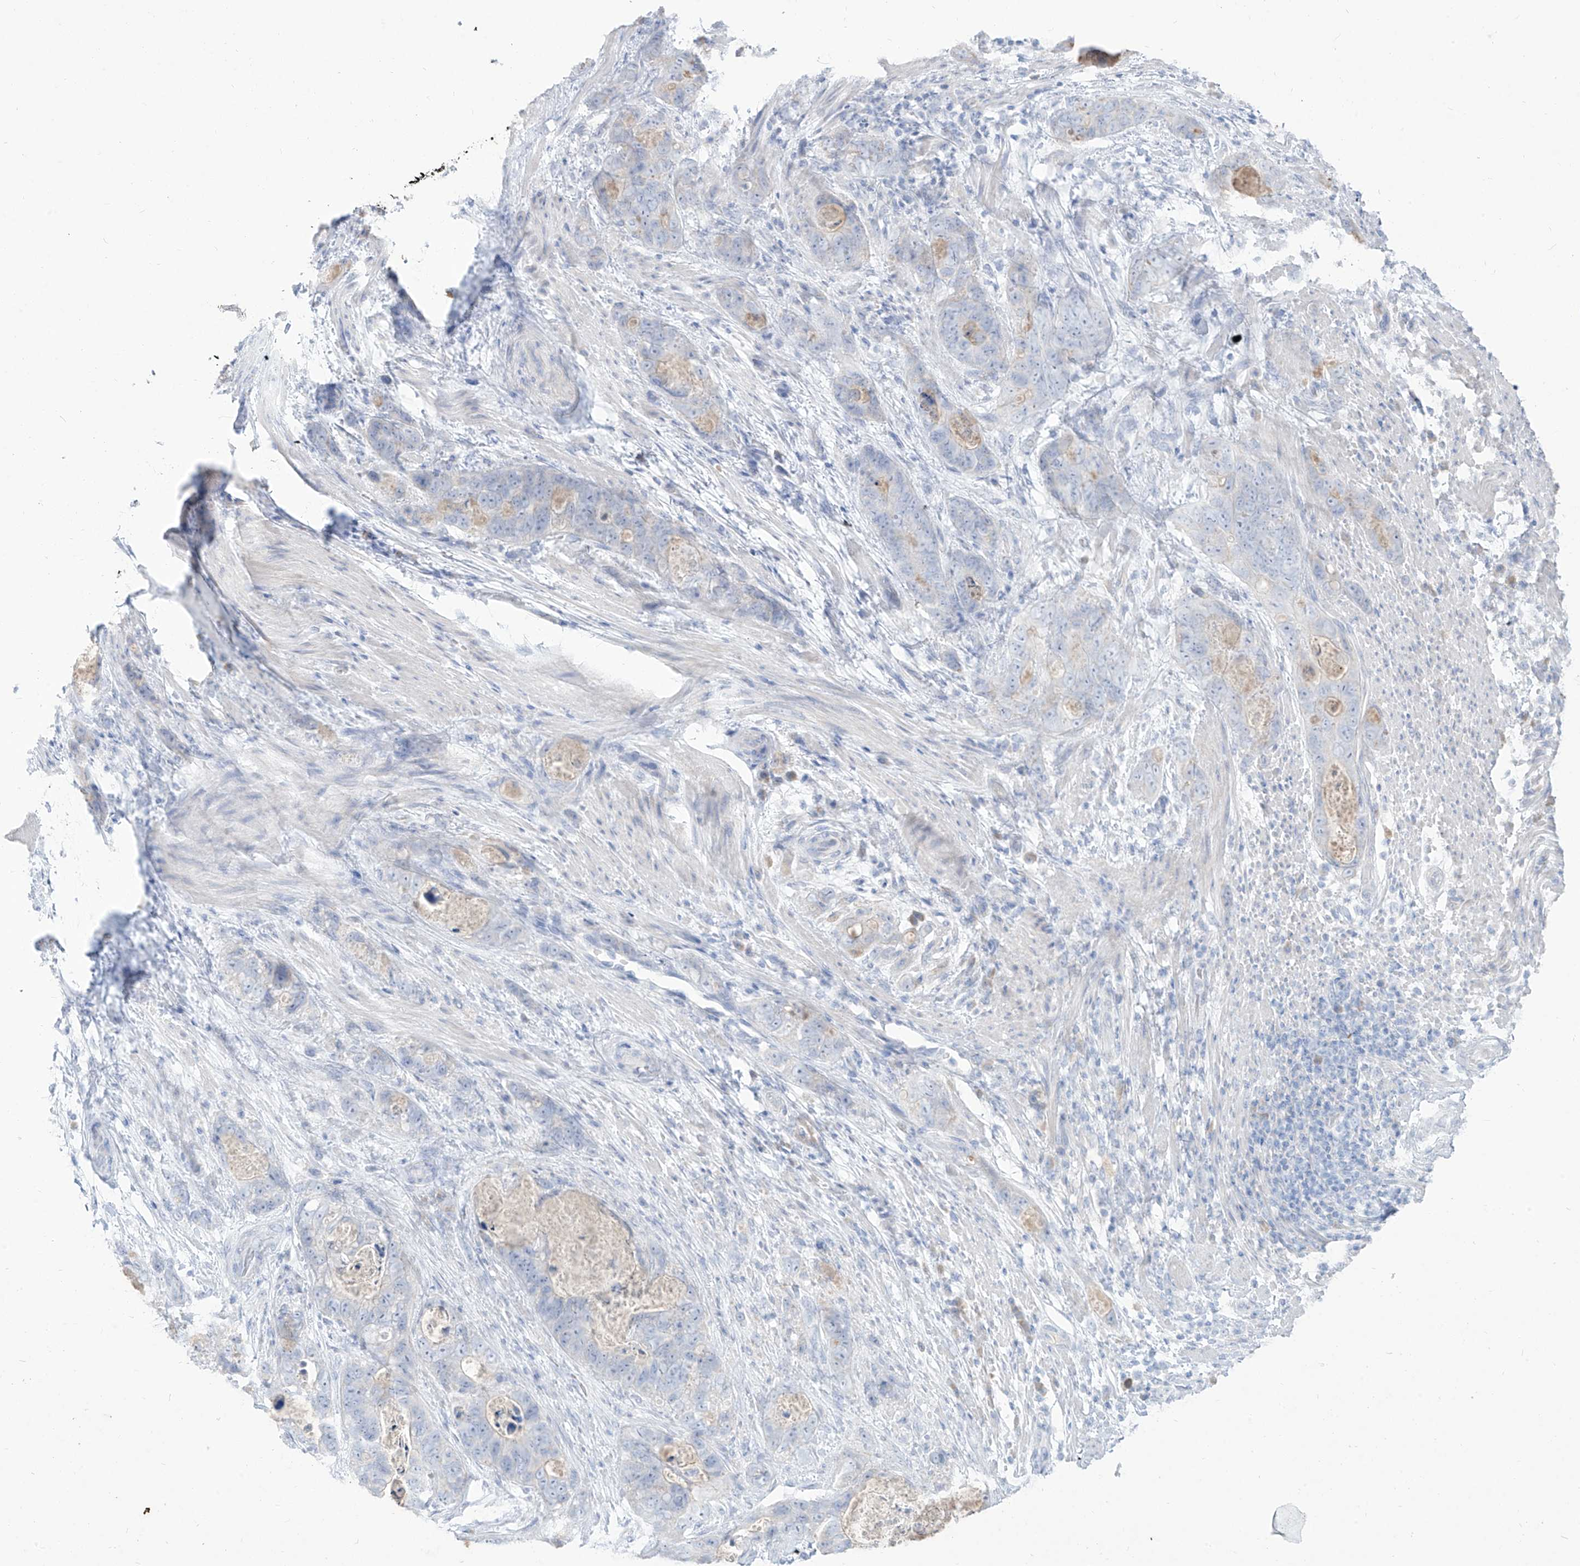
{"staining": {"intensity": "negative", "quantity": "none", "location": "none"}, "tissue": "stomach cancer", "cell_type": "Tumor cells", "image_type": "cancer", "snomed": [{"axis": "morphology", "description": "Adenocarcinoma, NOS"}, {"axis": "topography", "description": "Stomach"}], "caption": "Stomach adenocarcinoma stained for a protein using immunohistochemistry reveals no positivity tumor cells.", "gene": "TGM4", "patient": {"sex": "female", "age": 89}}